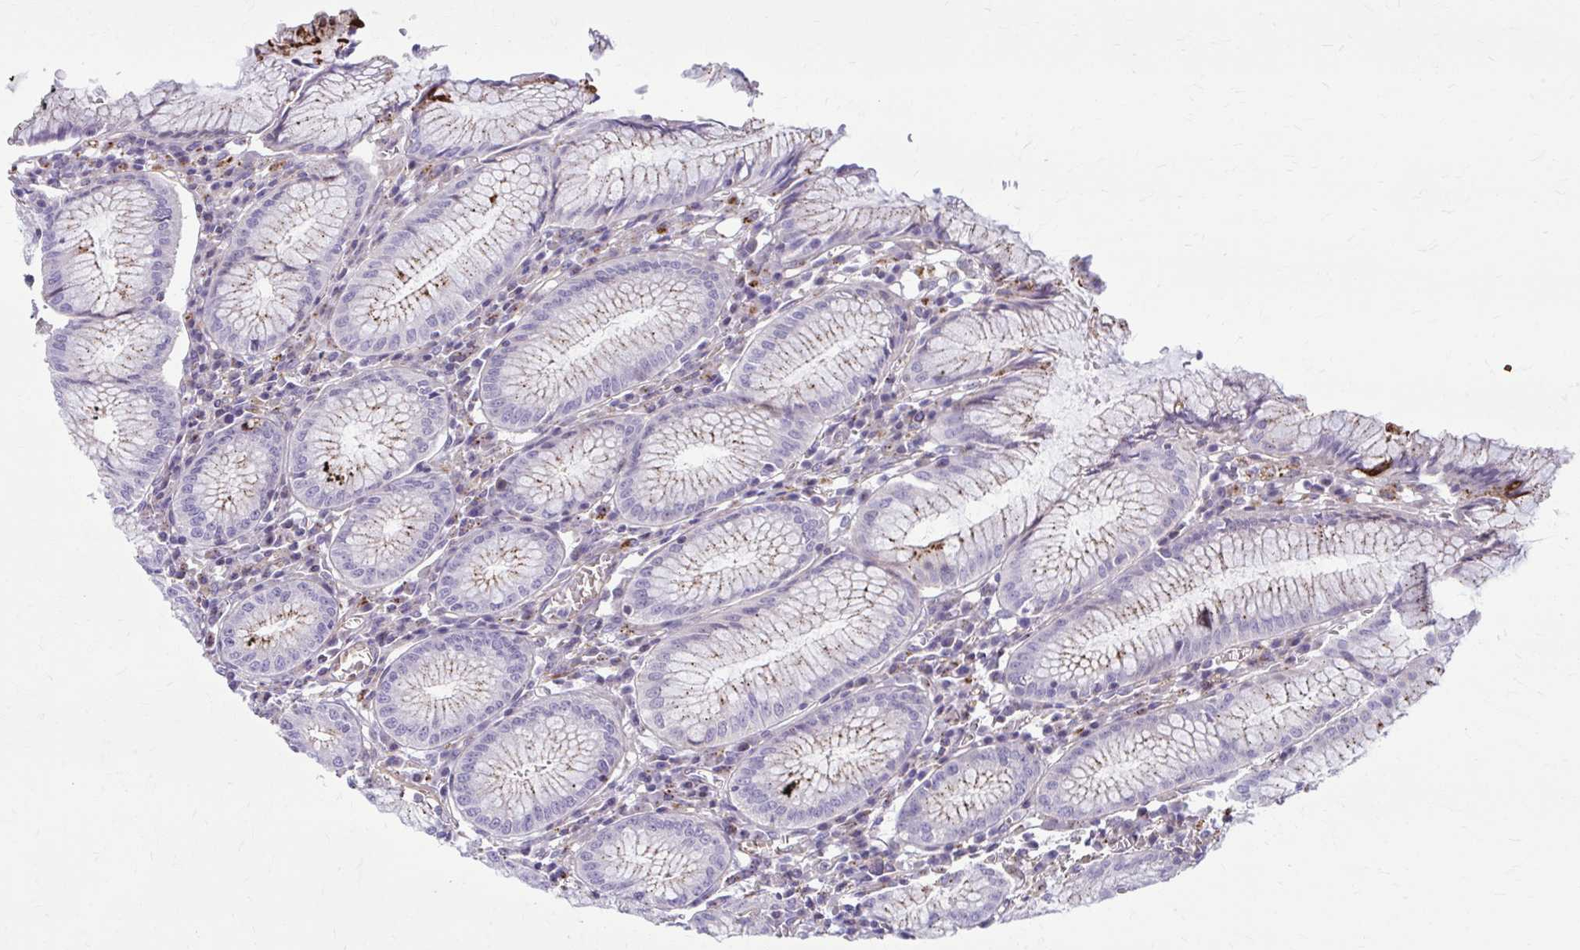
{"staining": {"intensity": "moderate", "quantity": "25%-75%", "location": "cytoplasmic/membranous,nuclear"}, "tissue": "stomach", "cell_type": "Glandular cells", "image_type": "normal", "snomed": [{"axis": "morphology", "description": "Normal tissue, NOS"}, {"axis": "topography", "description": "Stomach"}], "caption": "Immunohistochemical staining of unremarkable stomach exhibits moderate cytoplasmic/membranous,nuclear protein expression in approximately 25%-75% of glandular cells.", "gene": "LRRC4B", "patient": {"sex": "male", "age": 55}}